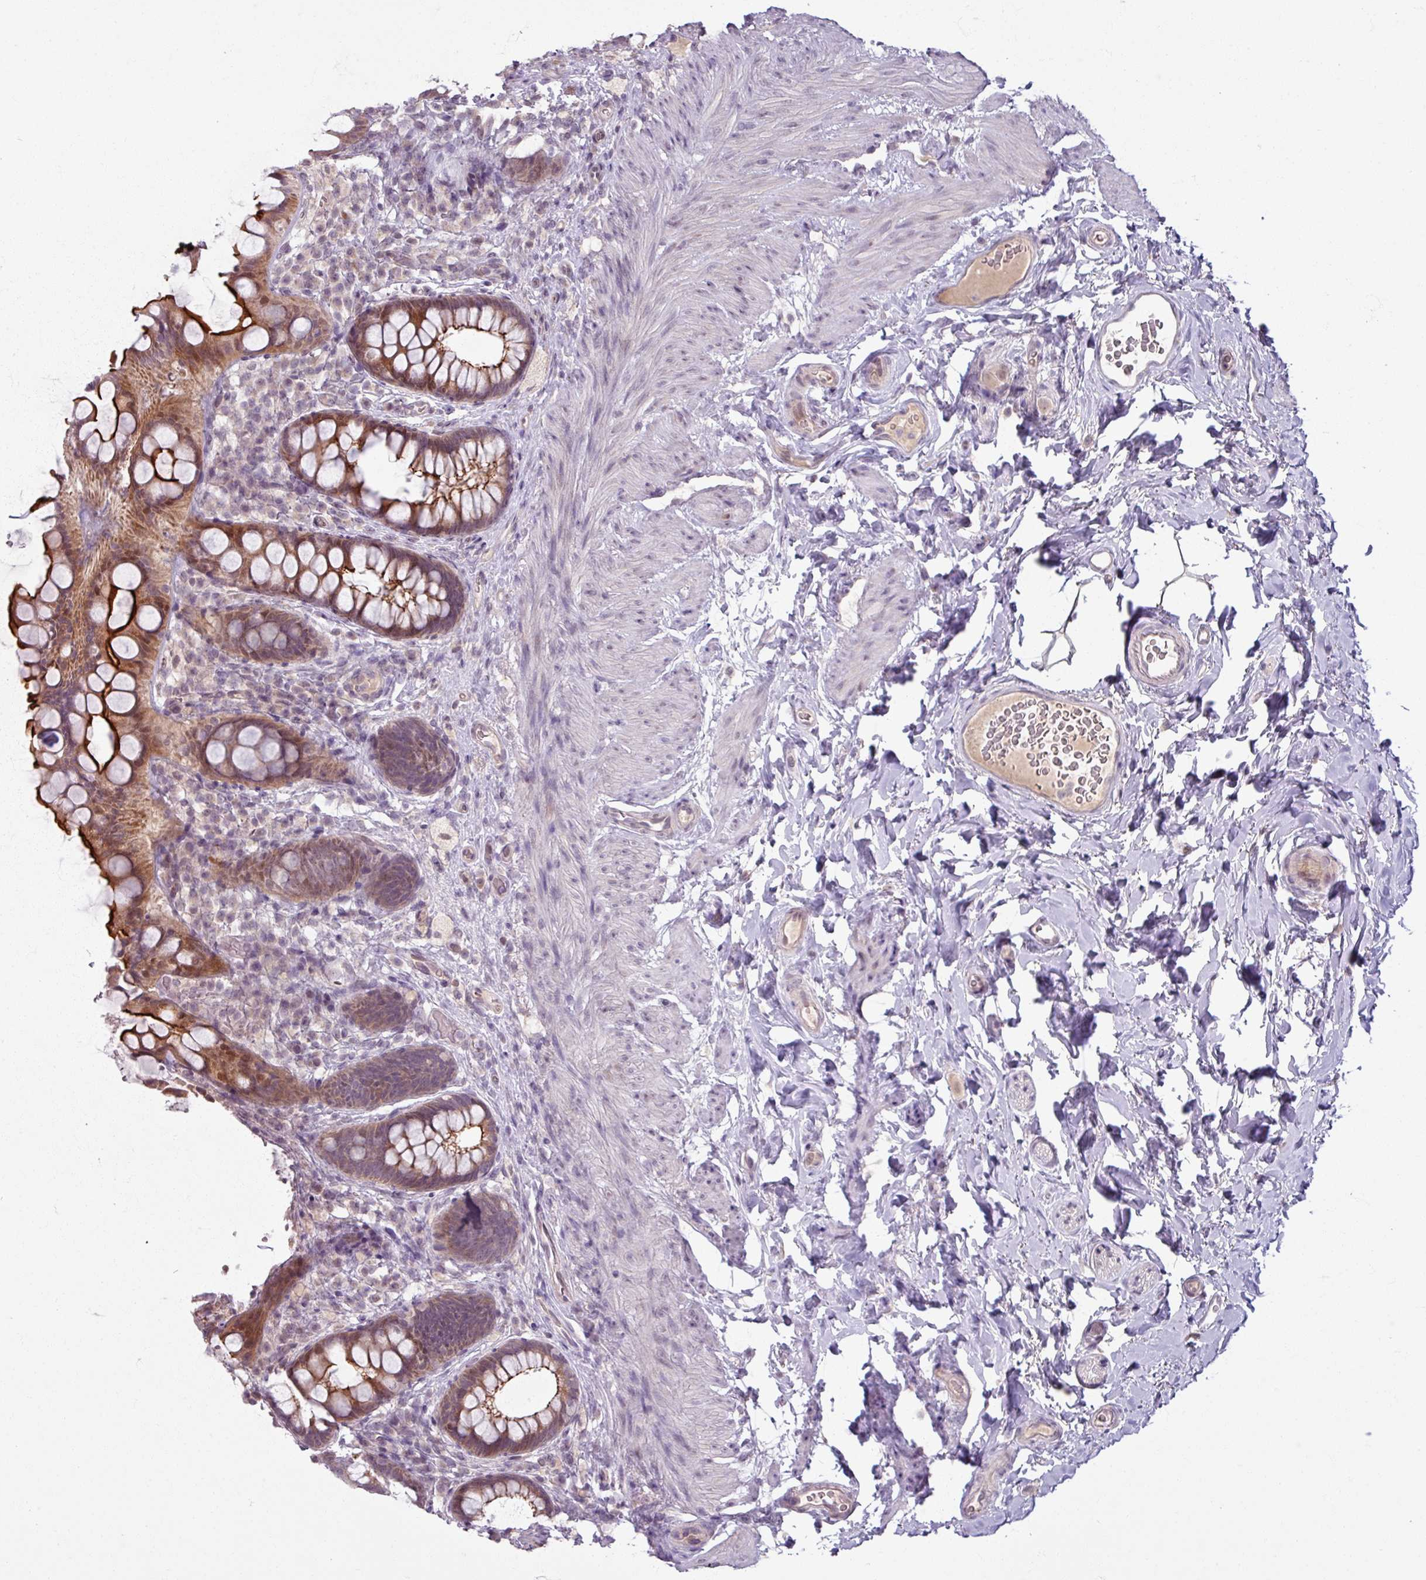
{"staining": {"intensity": "strong", "quantity": "25%-75%", "location": "cytoplasmic/membranous,nuclear"}, "tissue": "rectum", "cell_type": "Glandular cells", "image_type": "normal", "snomed": [{"axis": "morphology", "description": "Normal tissue, NOS"}, {"axis": "topography", "description": "Rectum"}, {"axis": "topography", "description": "Peripheral nerve tissue"}], "caption": "Glandular cells show high levels of strong cytoplasmic/membranous,nuclear positivity in approximately 25%-75% of cells in normal human rectum. The protein of interest is stained brown, and the nuclei are stained in blue (DAB IHC with brightfield microscopy, high magnification).", "gene": "OGFOD3", "patient": {"sex": "female", "age": 69}}